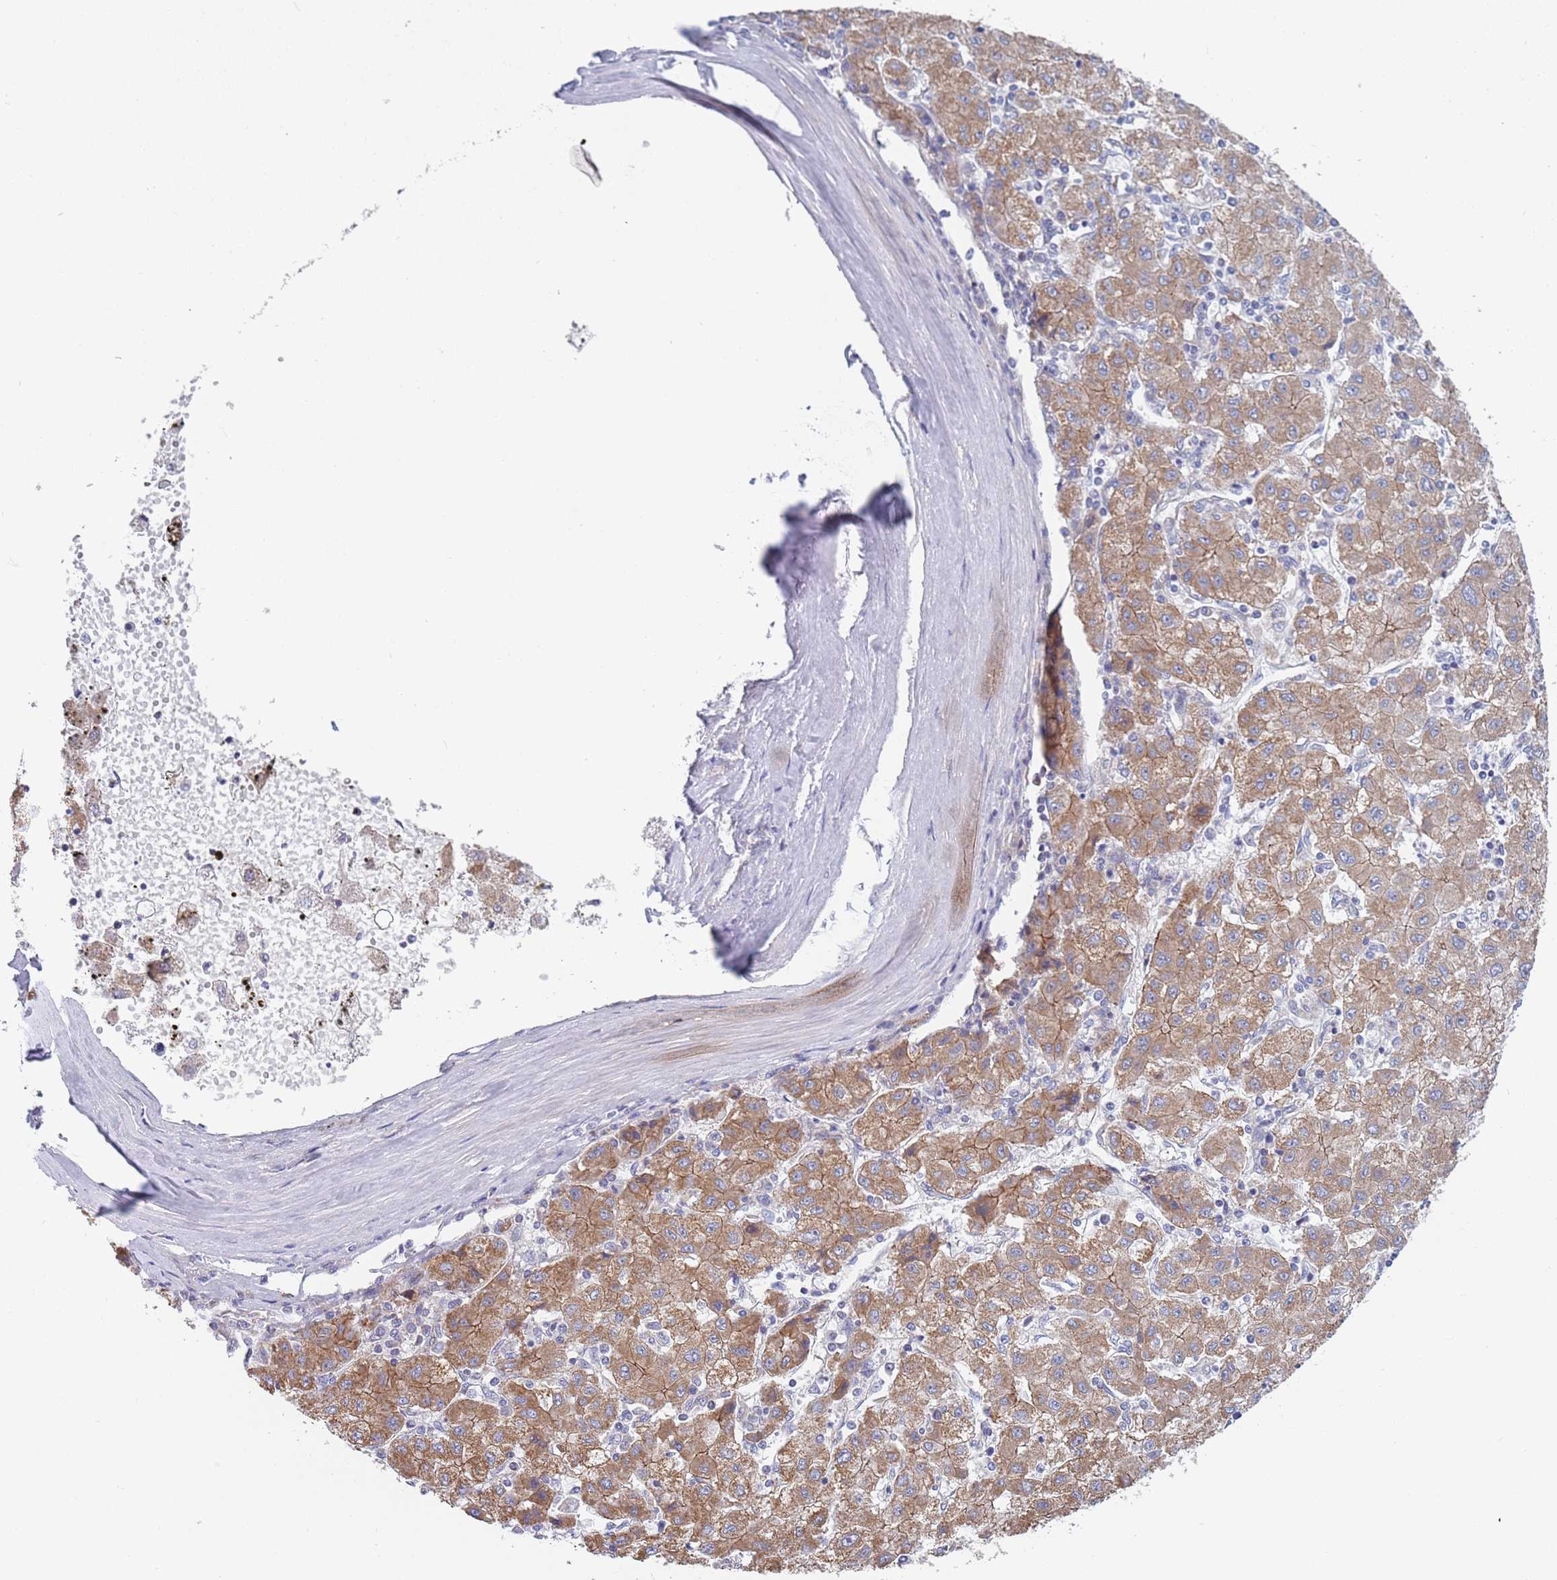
{"staining": {"intensity": "moderate", "quantity": ">75%", "location": "cytoplasmic/membranous"}, "tissue": "liver cancer", "cell_type": "Tumor cells", "image_type": "cancer", "snomed": [{"axis": "morphology", "description": "Carcinoma, Hepatocellular, NOS"}, {"axis": "topography", "description": "Liver"}], "caption": "An image of human liver cancer stained for a protein demonstrates moderate cytoplasmic/membranous brown staining in tumor cells.", "gene": "PWWP3A", "patient": {"sex": "male", "age": 72}}